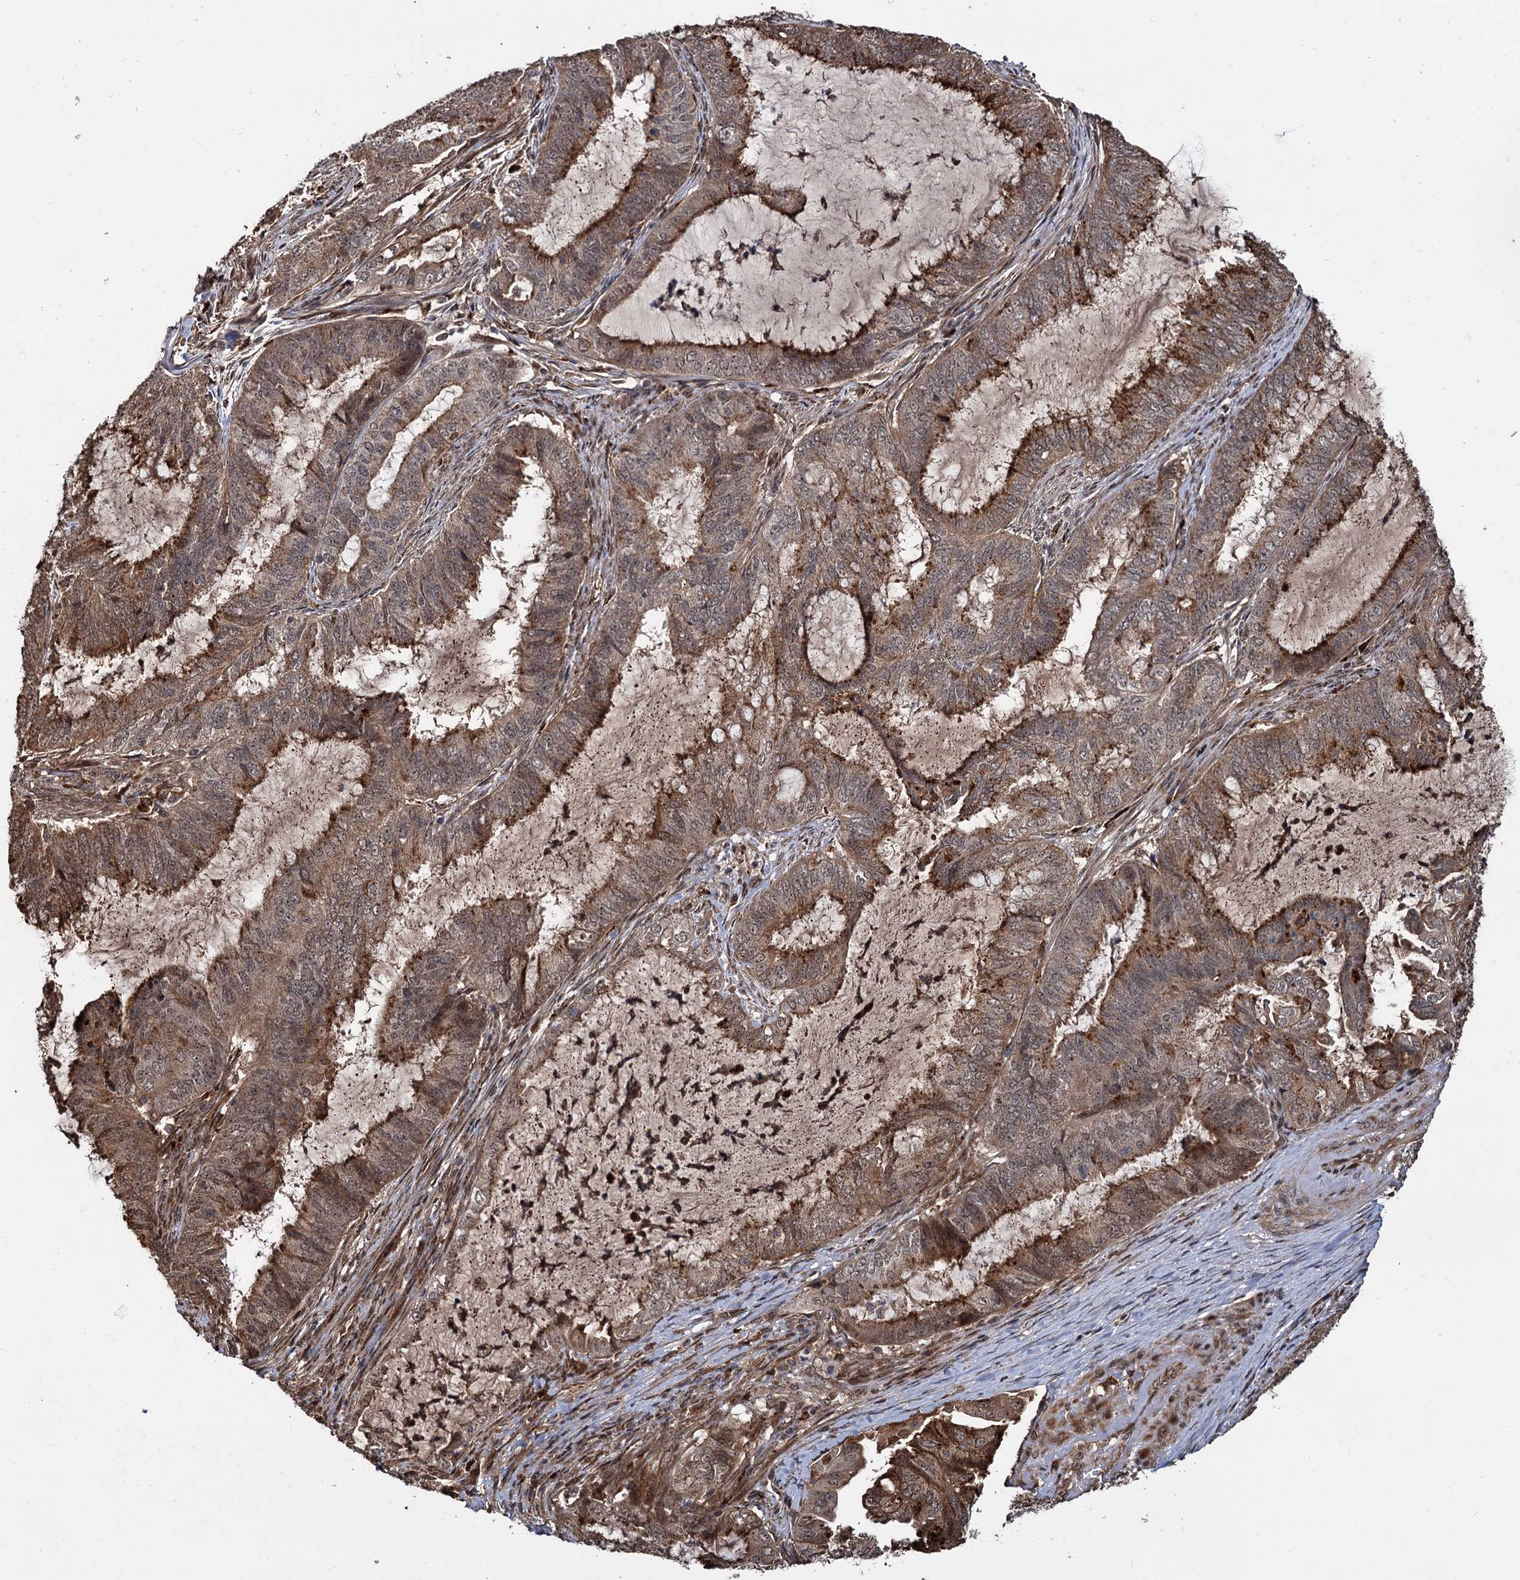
{"staining": {"intensity": "moderate", "quantity": ">75%", "location": "cytoplasmic/membranous"}, "tissue": "endometrial cancer", "cell_type": "Tumor cells", "image_type": "cancer", "snomed": [{"axis": "morphology", "description": "Adenocarcinoma, NOS"}, {"axis": "topography", "description": "Endometrium"}], "caption": "A brown stain labels moderate cytoplasmic/membranous expression of a protein in human endometrial adenocarcinoma tumor cells.", "gene": "CEP192", "patient": {"sex": "female", "age": 51}}